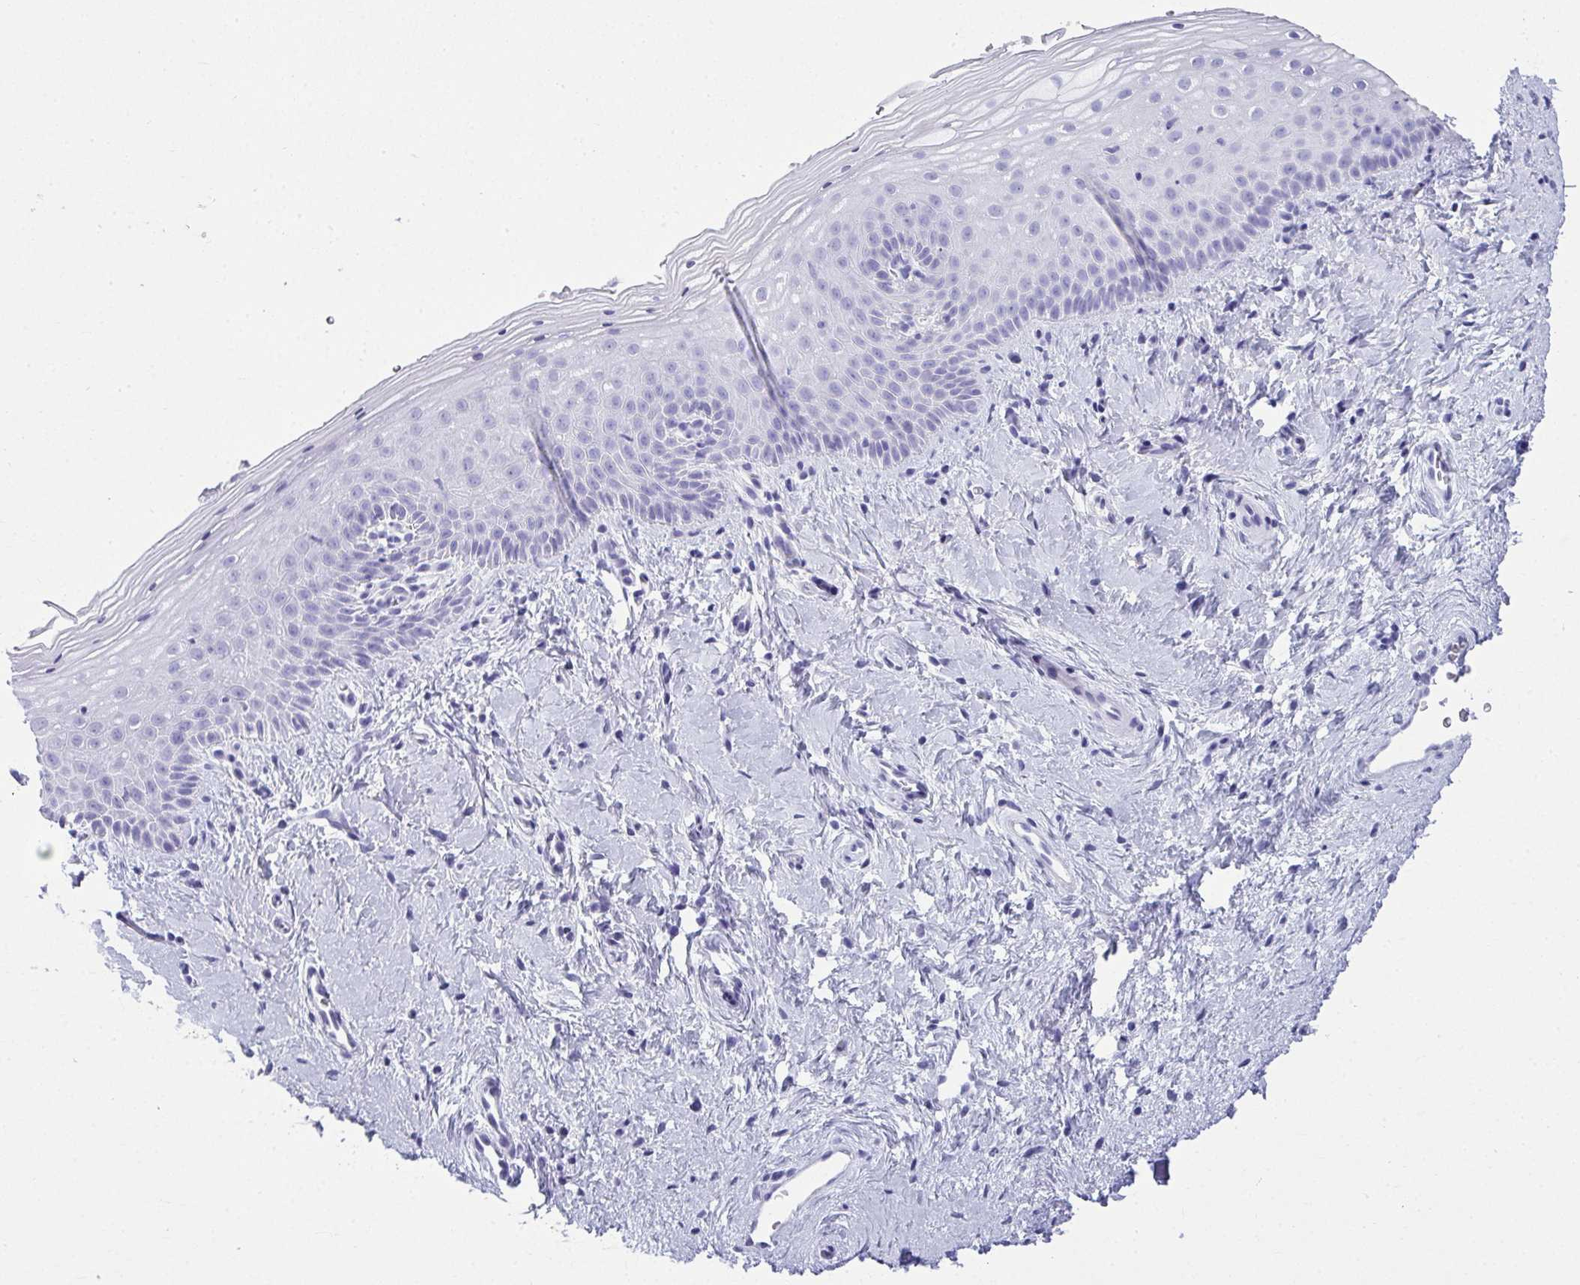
{"staining": {"intensity": "negative", "quantity": "none", "location": "none"}, "tissue": "vagina", "cell_type": "Squamous epithelial cells", "image_type": "normal", "snomed": [{"axis": "morphology", "description": "Normal tissue, NOS"}, {"axis": "topography", "description": "Vagina"}], "caption": "This is a image of IHC staining of unremarkable vagina, which shows no expression in squamous epithelial cells.", "gene": "CLGN", "patient": {"sex": "female", "age": 51}}